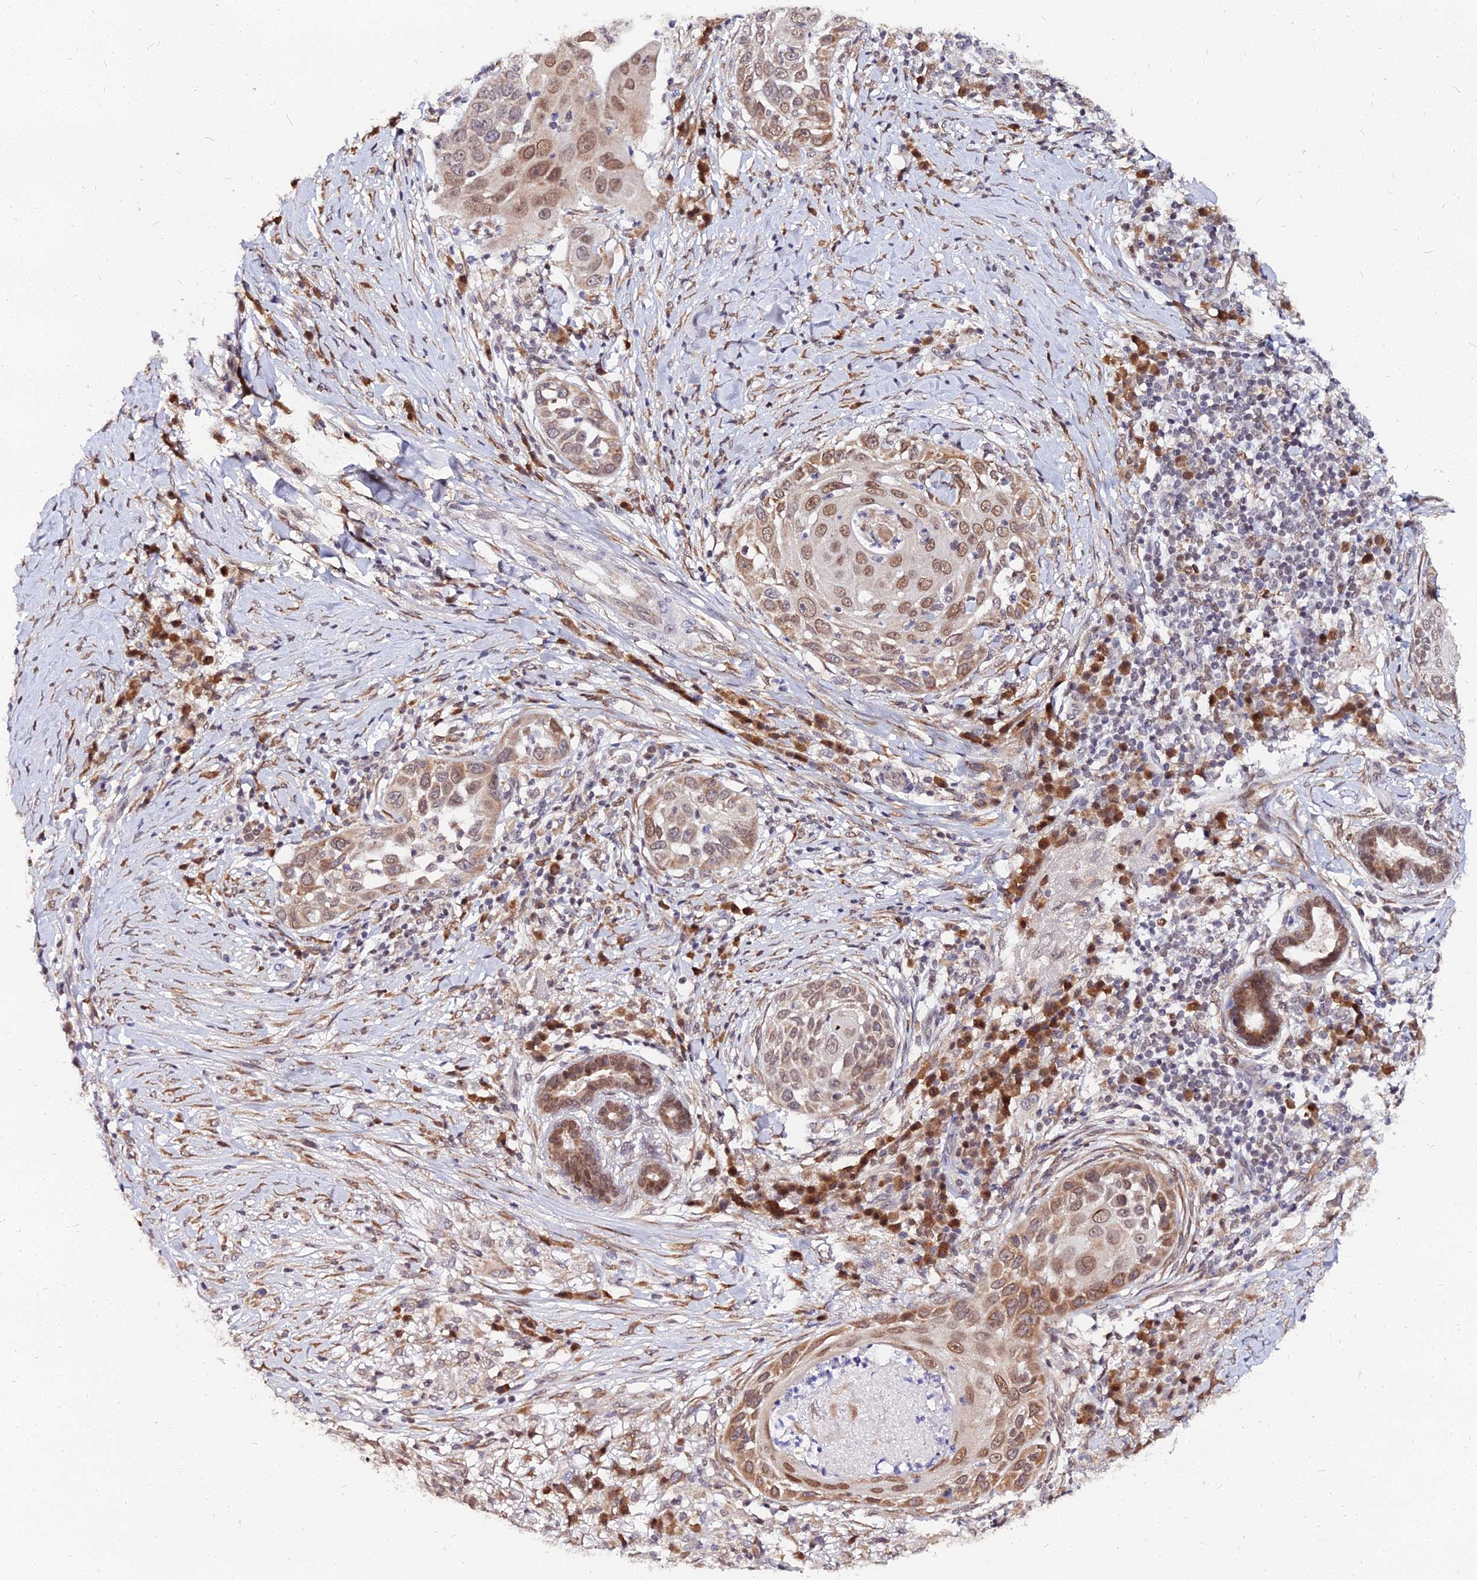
{"staining": {"intensity": "moderate", "quantity": ">75%", "location": "cytoplasmic/membranous,nuclear"}, "tissue": "skin cancer", "cell_type": "Tumor cells", "image_type": "cancer", "snomed": [{"axis": "morphology", "description": "Squamous cell carcinoma, NOS"}, {"axis": "topography", "description": "Skin"}], "caption": "Squamous cell carcinoma (skin) was stained to show a protein in brown. There is medium levels of moderate cytoplasmic/membranous and nuclear positivity in about >75% of tumor cells.", "gene": "RNF121", "patient": {"sex": "female", "age": 44}}